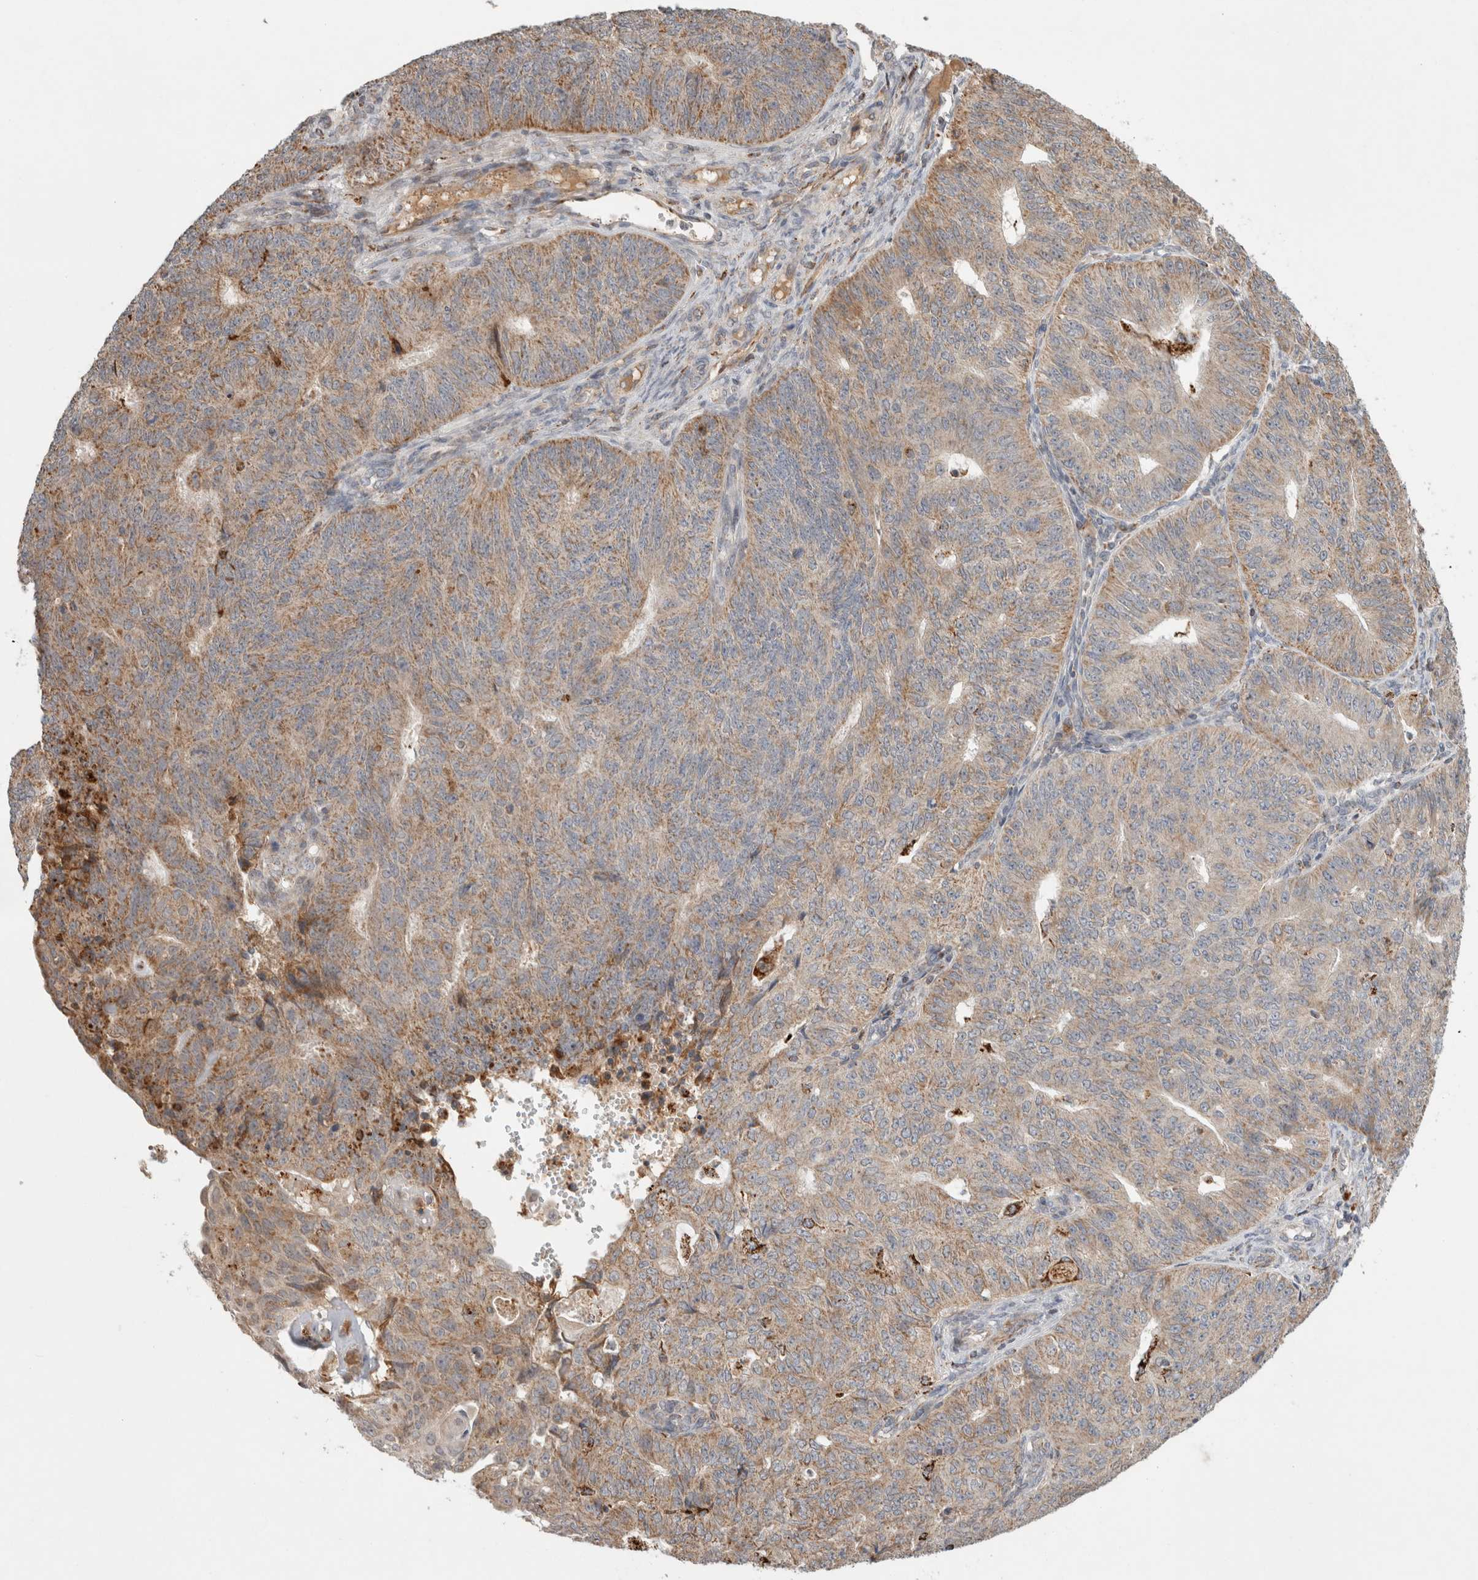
{"staining": {"intensity": "moderate", "quantity": ">75%", "location": "cytoplasmic/membranous"}, "tissue": "endometrial cancer", "cell_type": "Tumor cells", "image_type": "cancer", "snomed": [{"axis": "morphology", "description": "Adenocarcinoma, NOS"}, {"axis": "topography", "description": "Endometrium"}], "caption": "Adenocarcinoma (endometrial) stained with a brown dye shows moderate cytoplasmic/membranous positive staining in about >75% of tumor cells.", "gene": "HROB", "patient": {"sex": "female", "age": 32}}